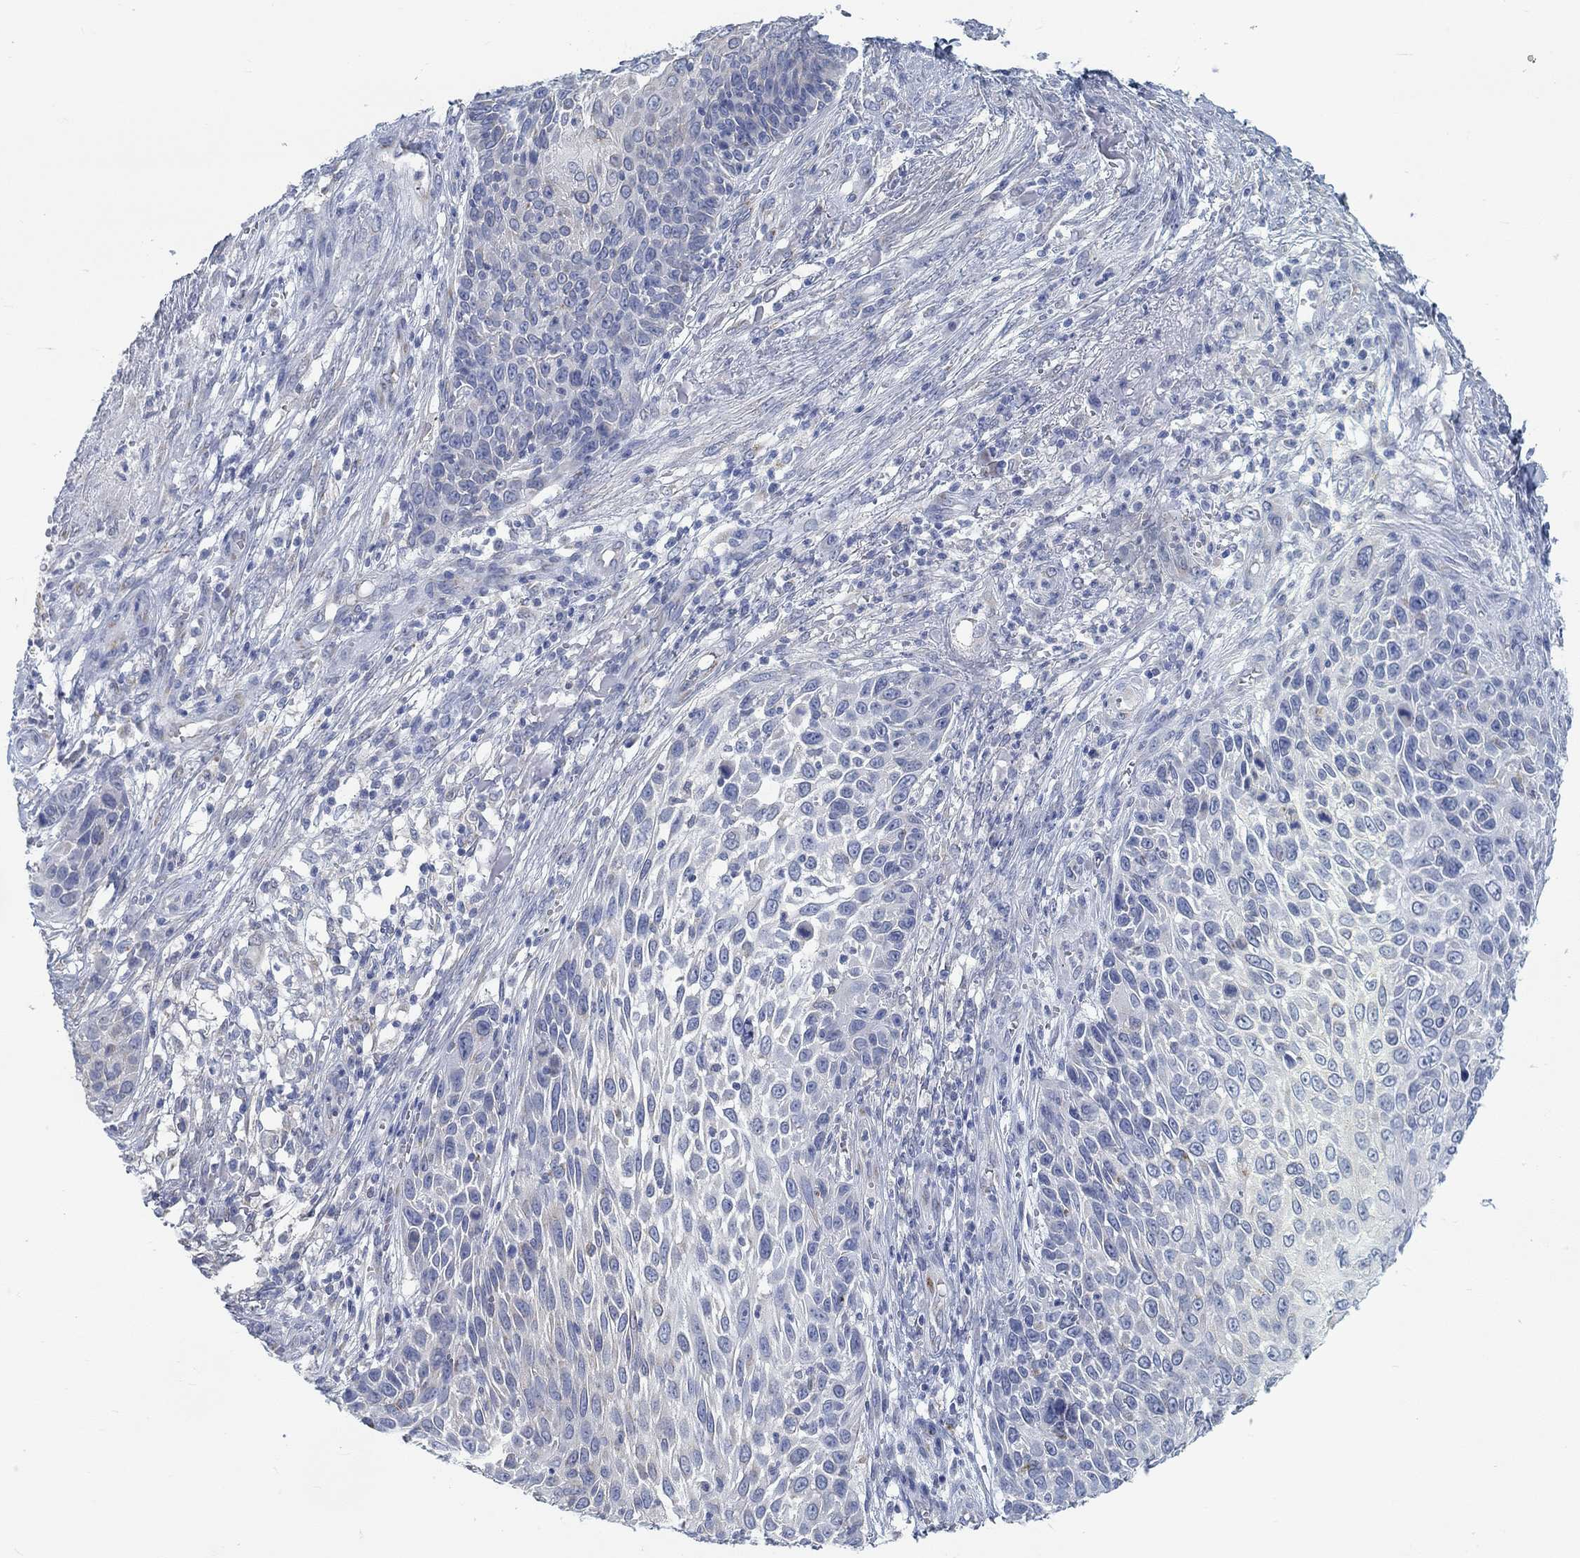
{"staining": {"intensity": "negative", "quantity": "none", "location": "none"}, "tissue": "skin cancer", "cell_type": "Tumor cells", "image_type": "cancer", "snomed": [{"axis": "morphology", "description": "Squamous cell carcinoma, NOS"}, {"axis": "topography", "description": "Skin"}], "caption": "Human squamous cell carcinoma (skin) stained for a protein using immunohistochemistry (IHC) shows no staining in tumor cells.", "gene": "TEKT4", "patient": {"sex": "male", "age": 92}}